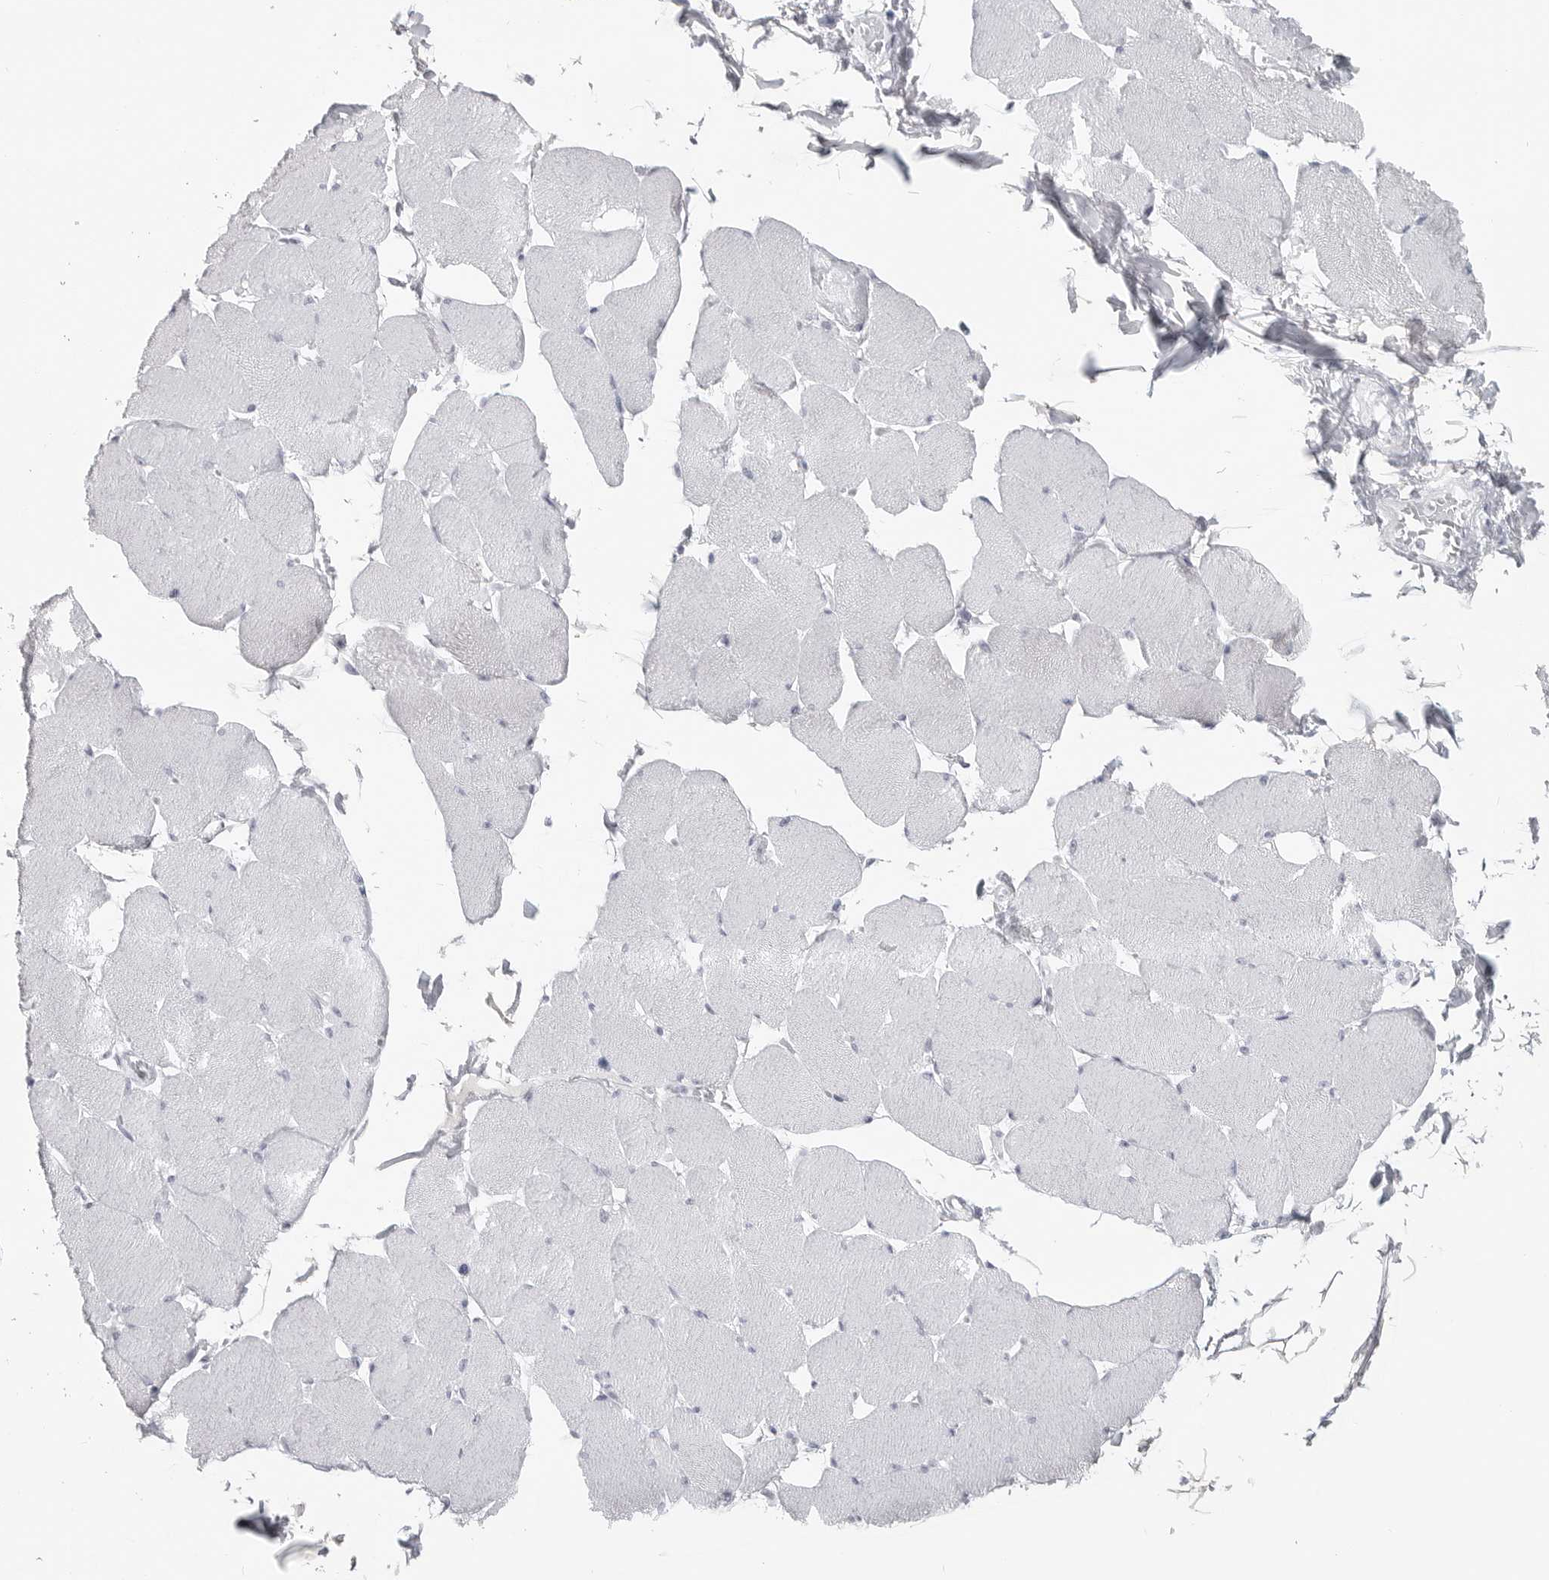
{"staining": {"intensity": "negative", "quantity": "none", "location": "none"}, "tissue": "skeletal muscle", "cell_type": "Myocytes", "image_type": "normal", "snomed": [{"axis": "morphology", "description": "Normal tissue, NOS"}, {"axis": "topography", "description": "Skin"}, {"axis": "topography", "description": "Skeletal muscle"}], "caption": "Immunohistochemistry of unremarkable skeletal muscle displays no expression in myocytes. (Stains: DAB (3,3'-diaminobenzidine) immunohistochemistry with hematoxylin counter stain, Microscopy: brightfield microscopy at high magnification).", "gene": "LY6D", "patient": {"sex": "male", "age": 83}}